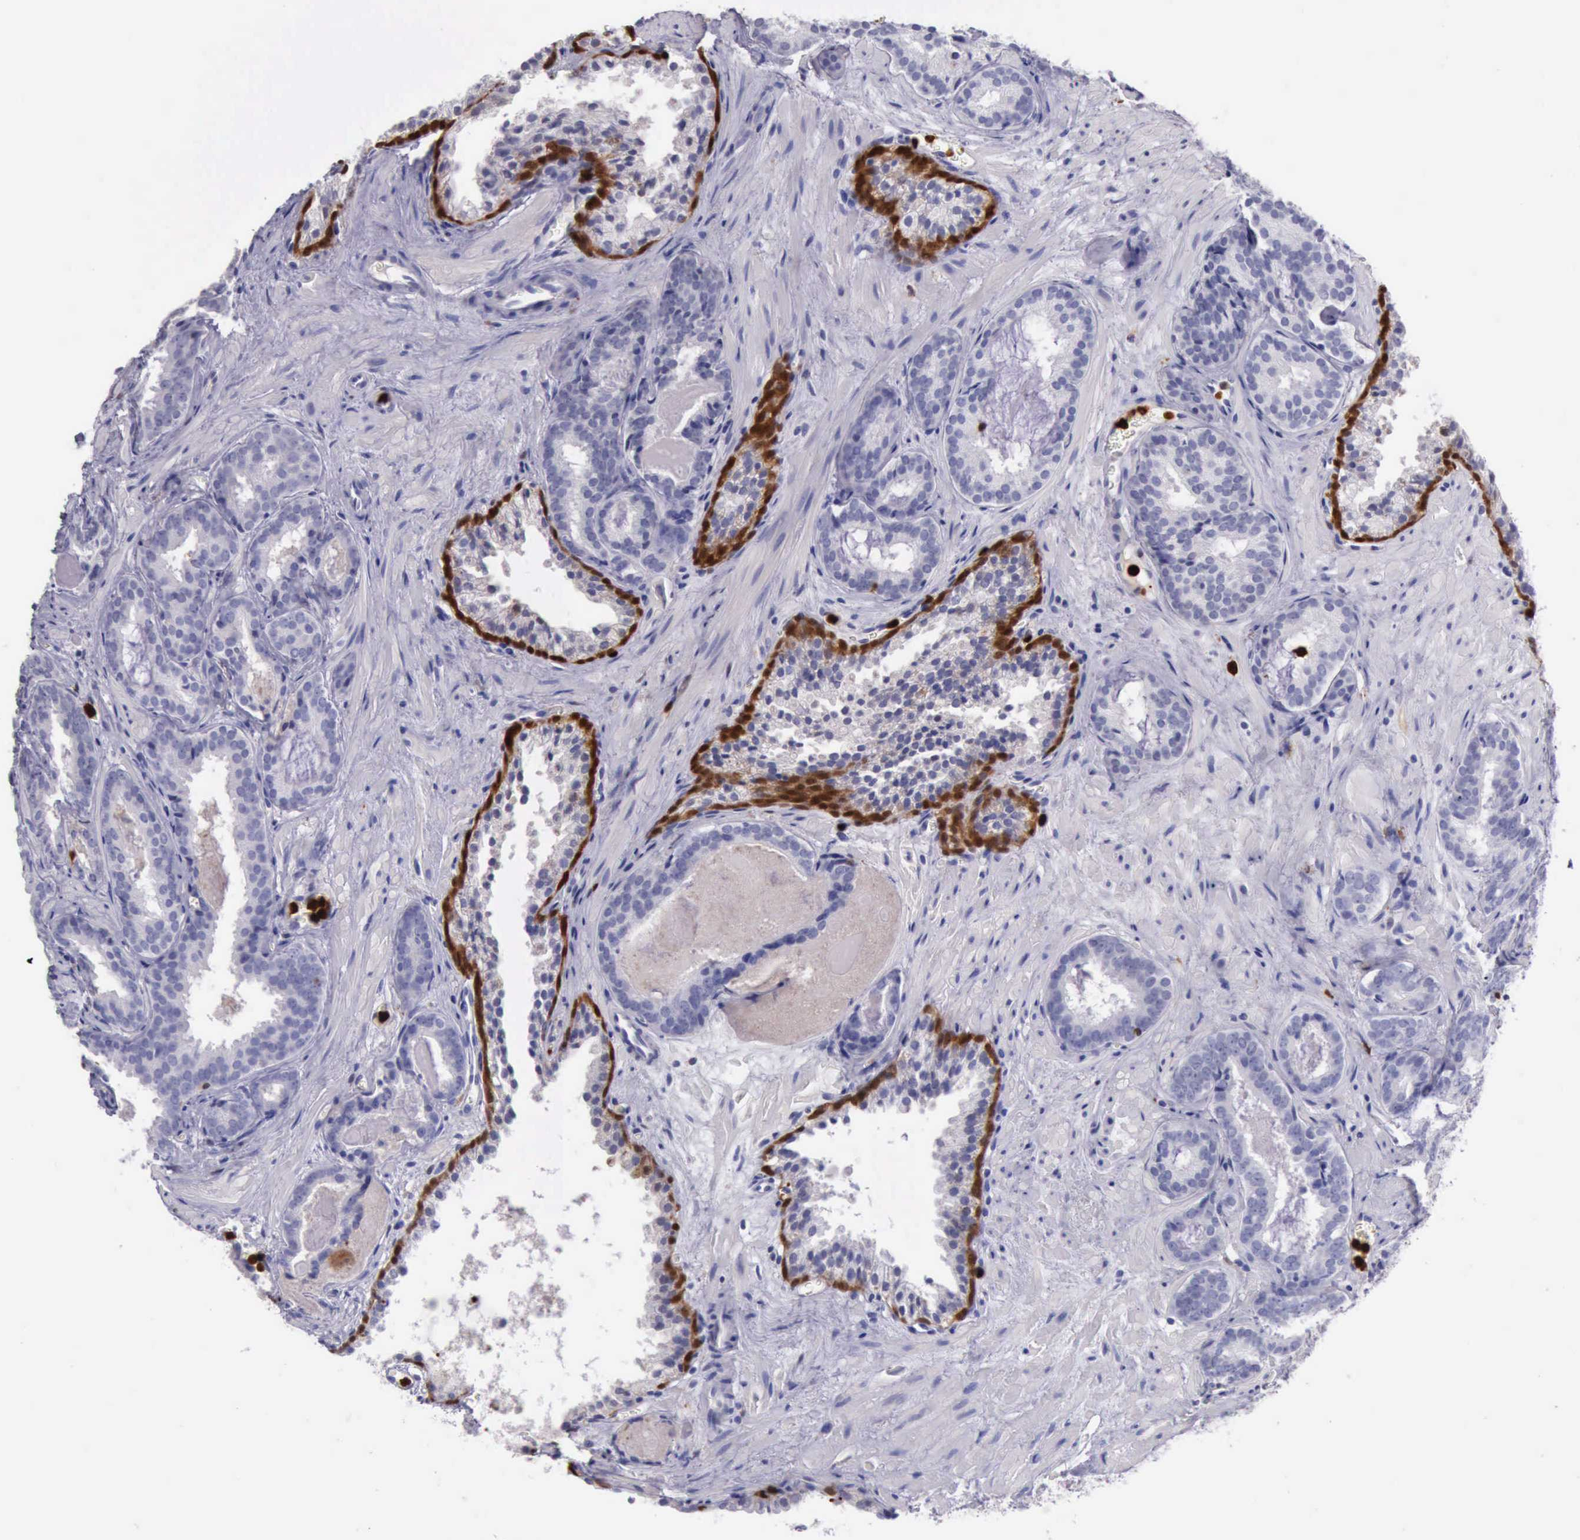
{"staining": {"intensity": "negative", "quantity": "none", "location": "none"}, "tissue": "prostate cancer", "cell_type": "Tumor cells", "image_type": "cancer", "snomed": [{"axis": "morphology", "description": "Adenocarcinoma, Medium grade"}, {"axis": "topography", "description": "Prostate"}], "caption": "Immunohistochemical staining of prostate cancer (medium-grade adenocarcinoma) exhibits no significant staining in tumor cells.", "gene": "CSTA", "patient": {"sex": "male", "age": 64}}